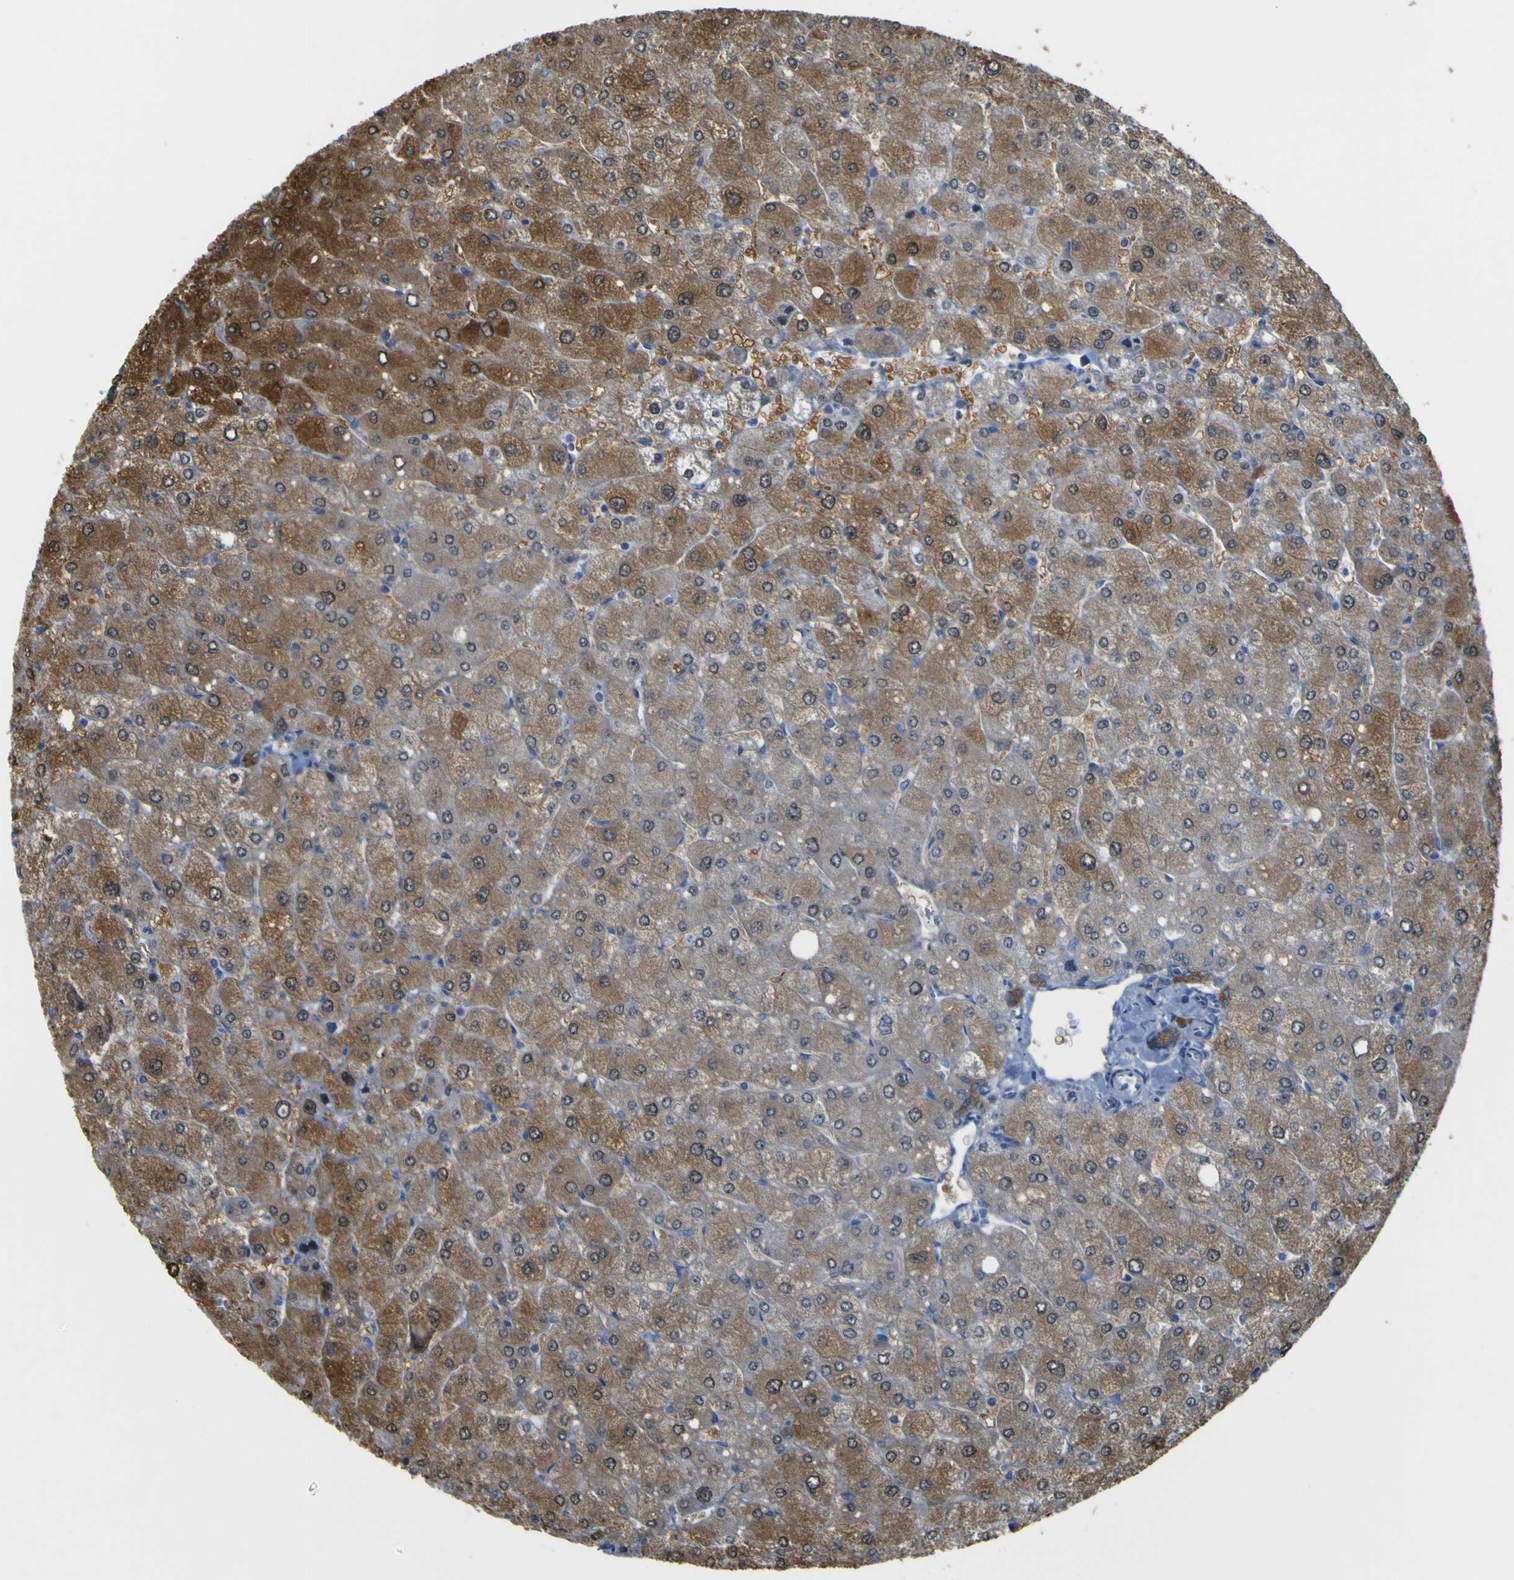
{"staining": {"intensity": "moderate", "quantity": ">75%", "location": "cytoplasmic/membranous"}, "tissue": "liver", "cell_type": "Cholangiocytes", "image_type": "normal", "snomed": [{"axis": "morphology", "description": "Normal tissue, NOS"}, {"axis": "topography", "description": "Liver"}], "caption": "Protein staining shows moderate cytoplasmic/membranous staining in approximately >75% of cholangiocytes in normal liver.", "gene": "MYEOV", "patient": {"sex": "male", "age": 55}}